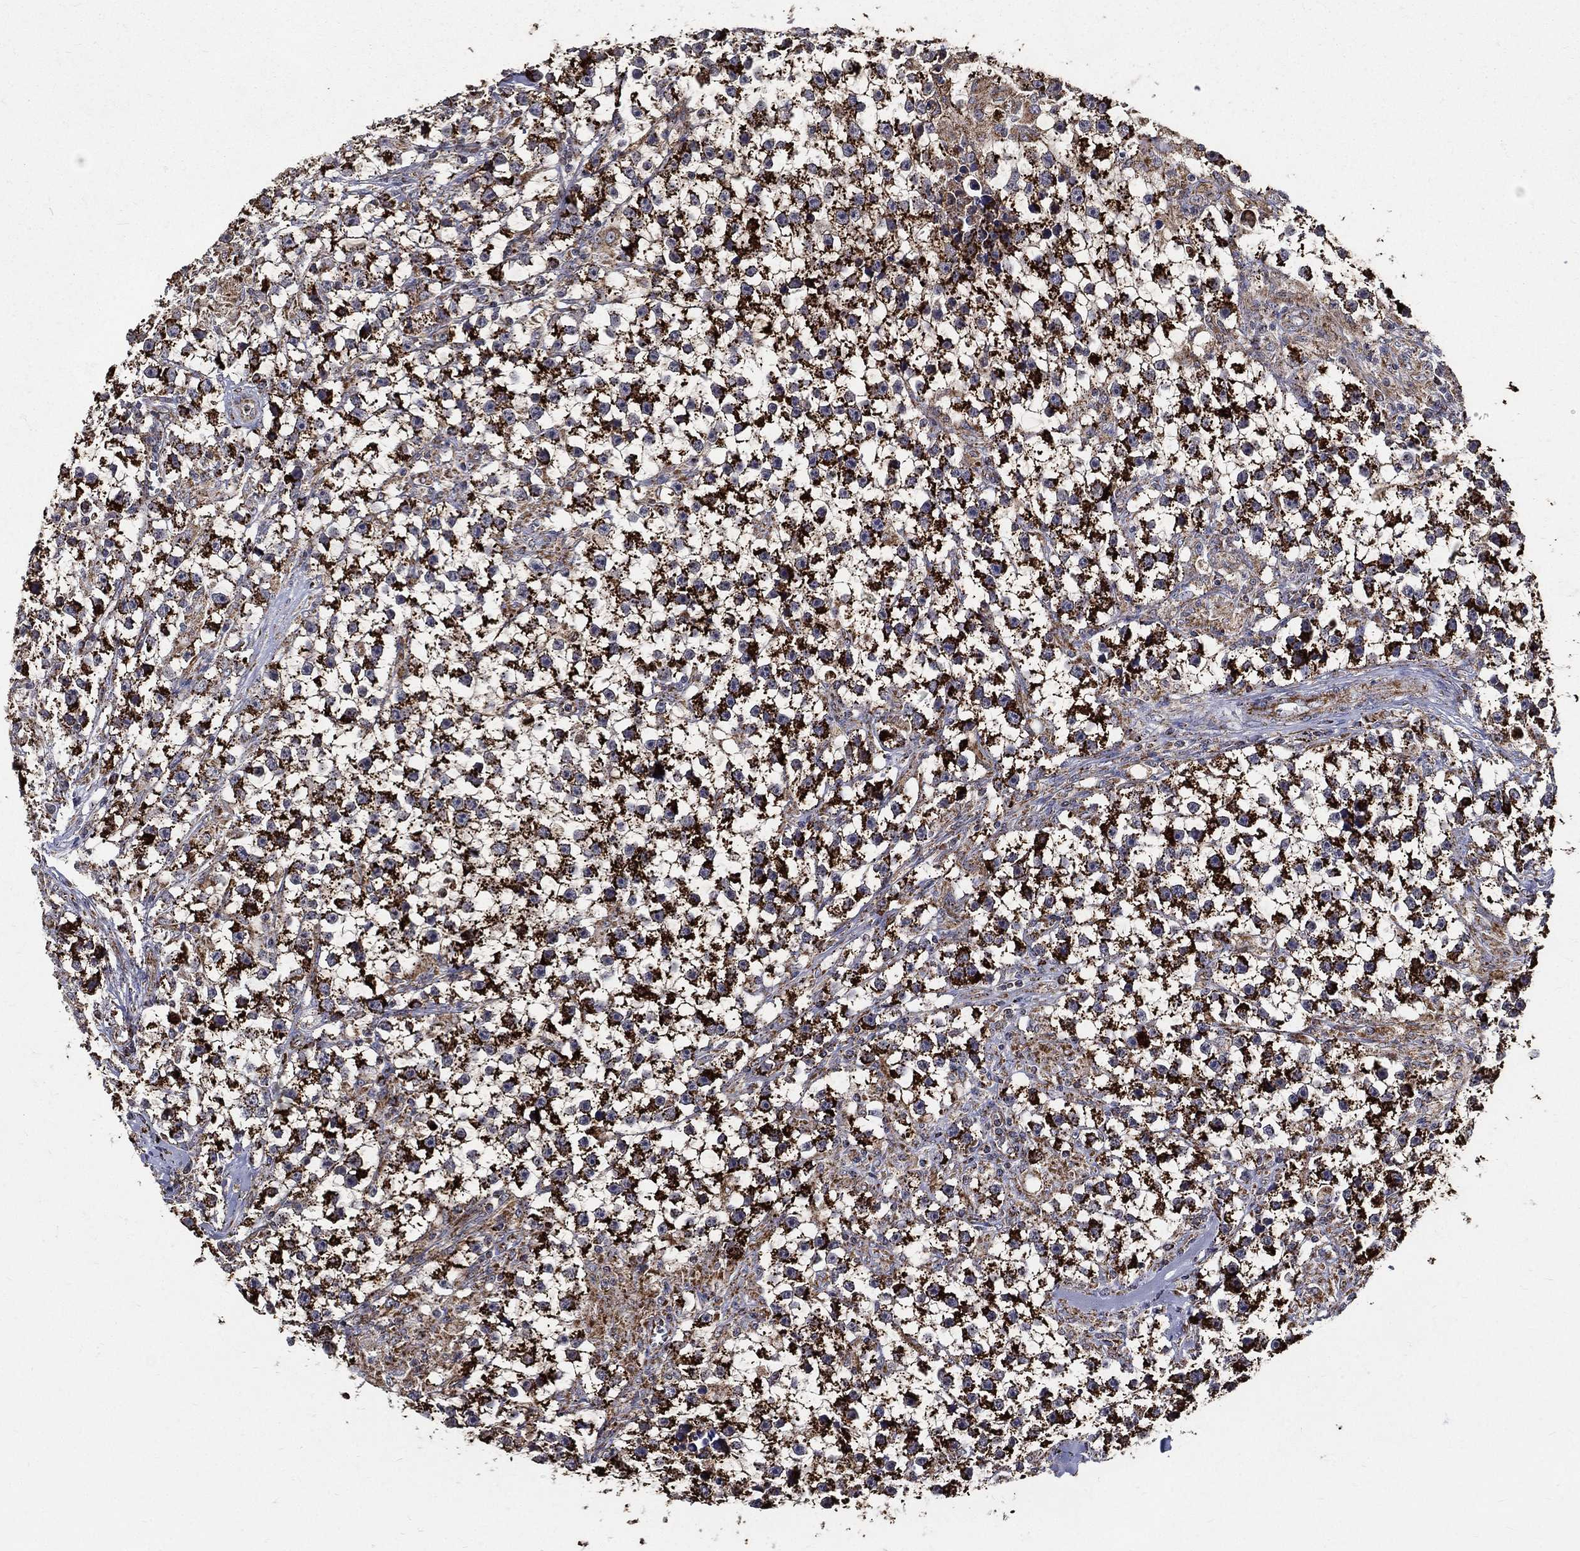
{"staining": {"intensity": "strong", "quantity": "25%-75%", "location": "cytoplasmic/membranous"}, "tissue": "testis cancer", "cell_type": "Tumor cells", "image_type": "cancer", "snomed": [{"axis": "morphology", "description": "Seminoma, NOS"}, {"axis": "topography", "description": "Testis"}], "caption": "Testis seminoma stained for a protein (brown) shows strong cytoplasmic/membranous positive staining in about 25%-75% of tumor cells.", "gene": "NDUFAB1", "patient": {"sex": "male", "age": 59}}